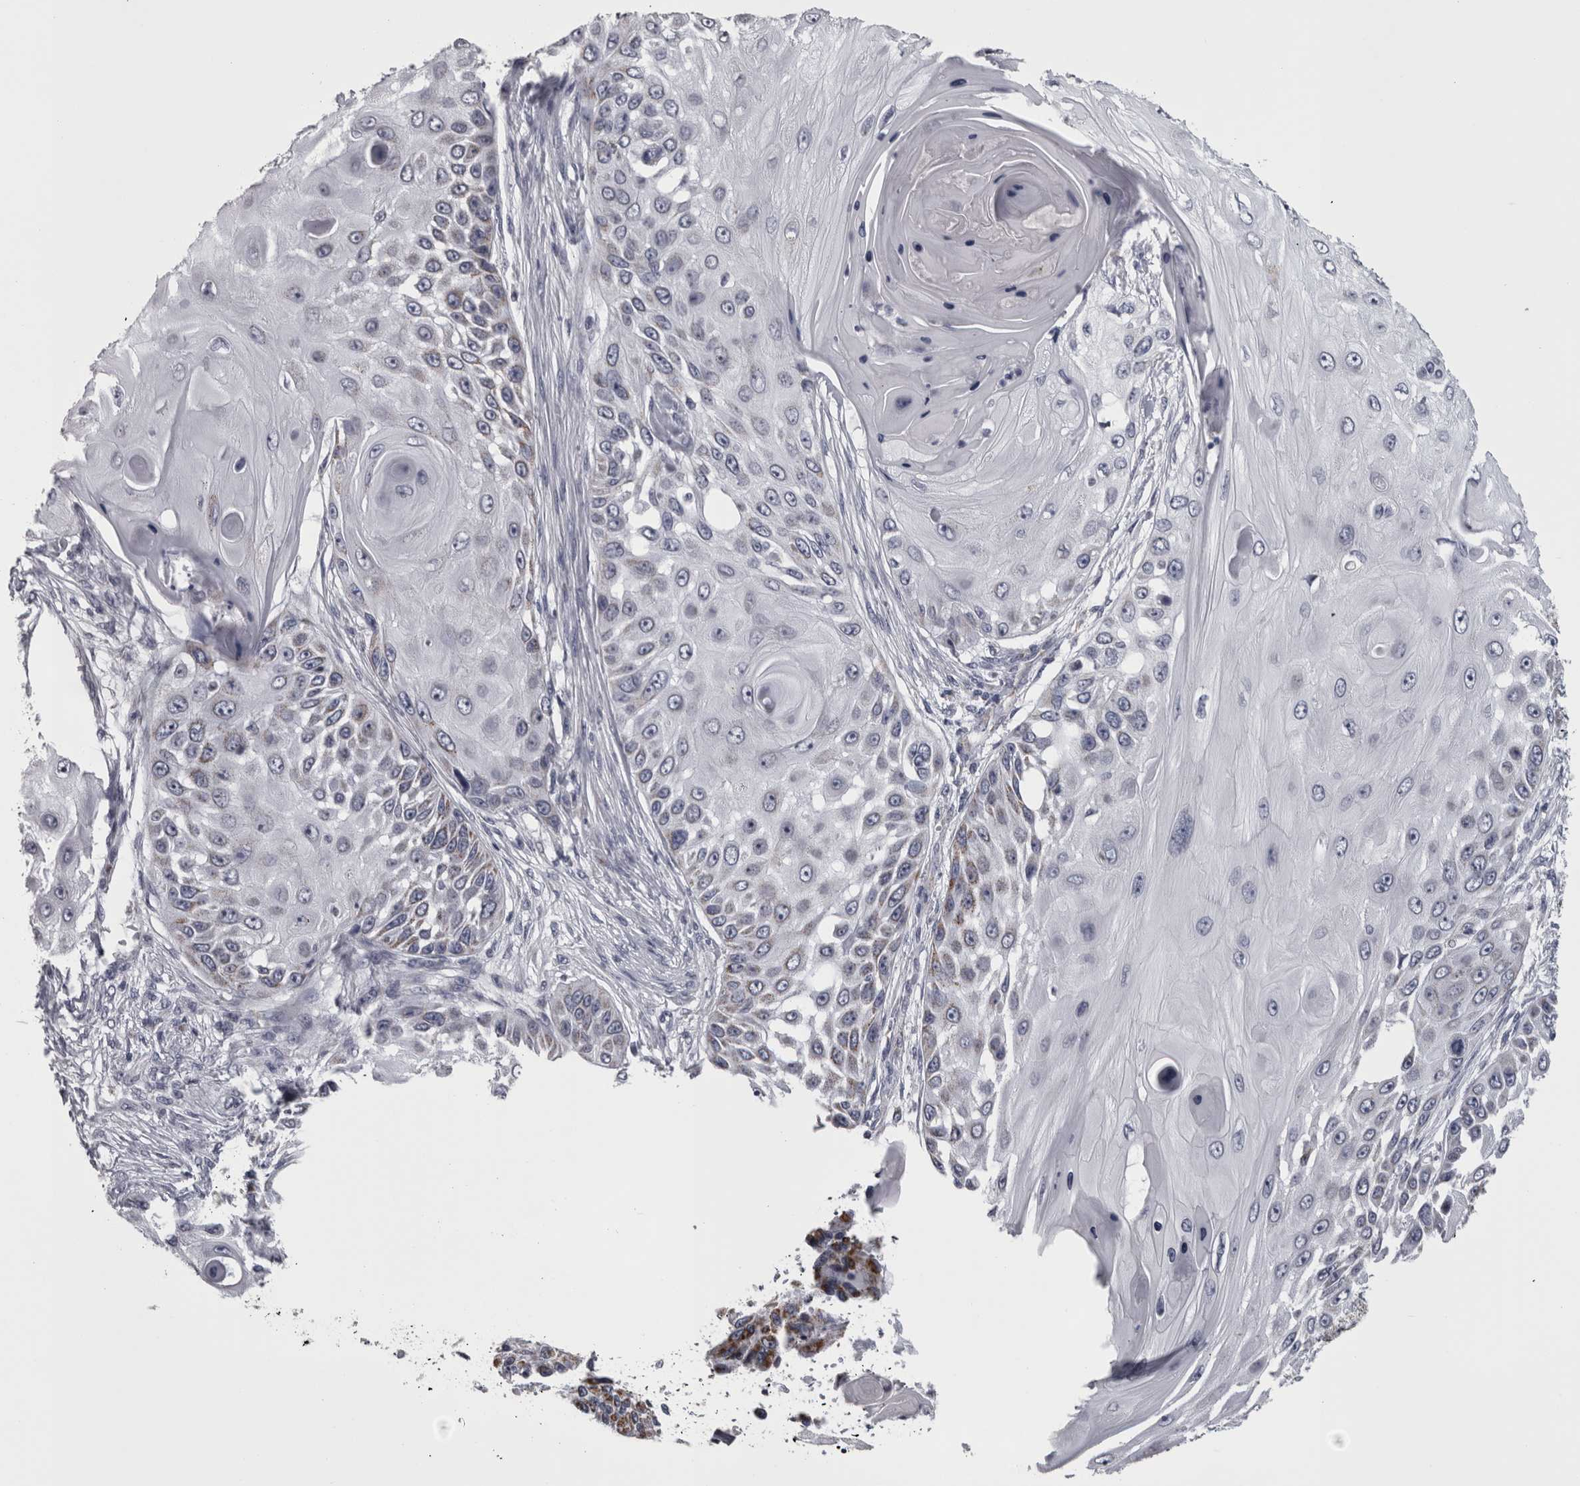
{"staining": {"intensity": "moderate", "quantity": "<25%", "location": "cytoplasmic/membranous"}, "tissue": "skin cancer", "cell_type": "Tumor cells", "image_type": "cancer", "snomed": [{"axis": "morphology", "description": "Squamous cell carcinoma, NOS"}, {"axis": "topography", "description": "Skin"}], "caption": "IHC micrograph of squamous cell carcinoma (skin) stained for a protein (brown), which demonstrates low levels of moderate cytoplasmic/membranous expression in about <25% of tumor cells.", "gene": "DBT", "patient": {"sex": "female", "age": 44}}